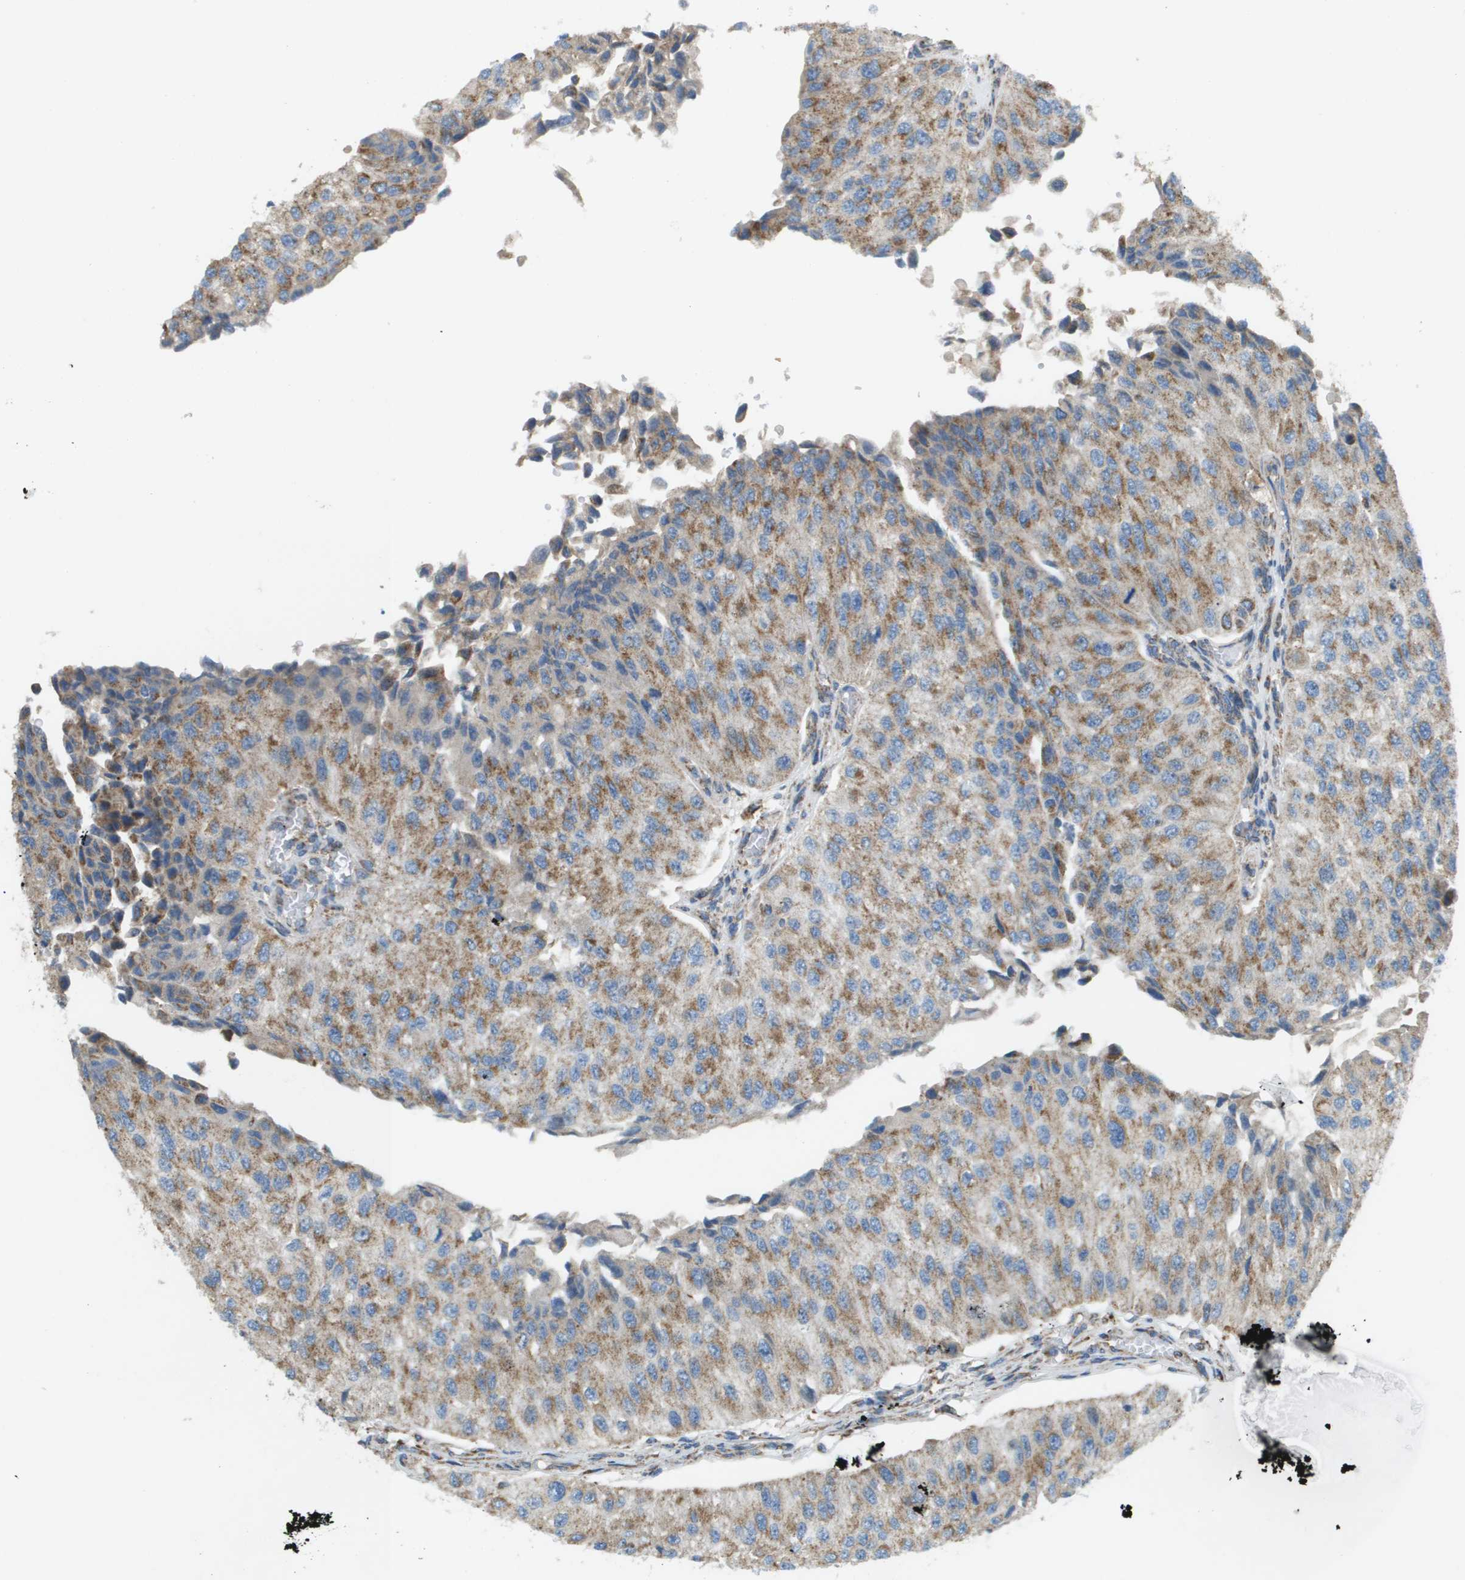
{"staining": {"intensity": "moderate", "quantity": ">75%", "location": "cytoplasmic/membranous"}, "tissue": "urothelial cancer", "cell_type": "Tumor cells", "image_type": "cancer", "snomed": [{"axis": "morphology", "description": "Urothelial carcinoma, High grade"}, {"axis": "topography", "description": "Kidney"}, {"axis": "topography", "description": "Urinary bladder"}], "caption": "Protein staining demonstrates moderate cytoplasmic/membranous positivity in approximately >75% of tumor cells in high-grade urothelial carcinoma. (Brightfield microscopy of DAB IHC at high magnification).", "gene": "NRK", "patient": {"sex": "male", "age": 77}}